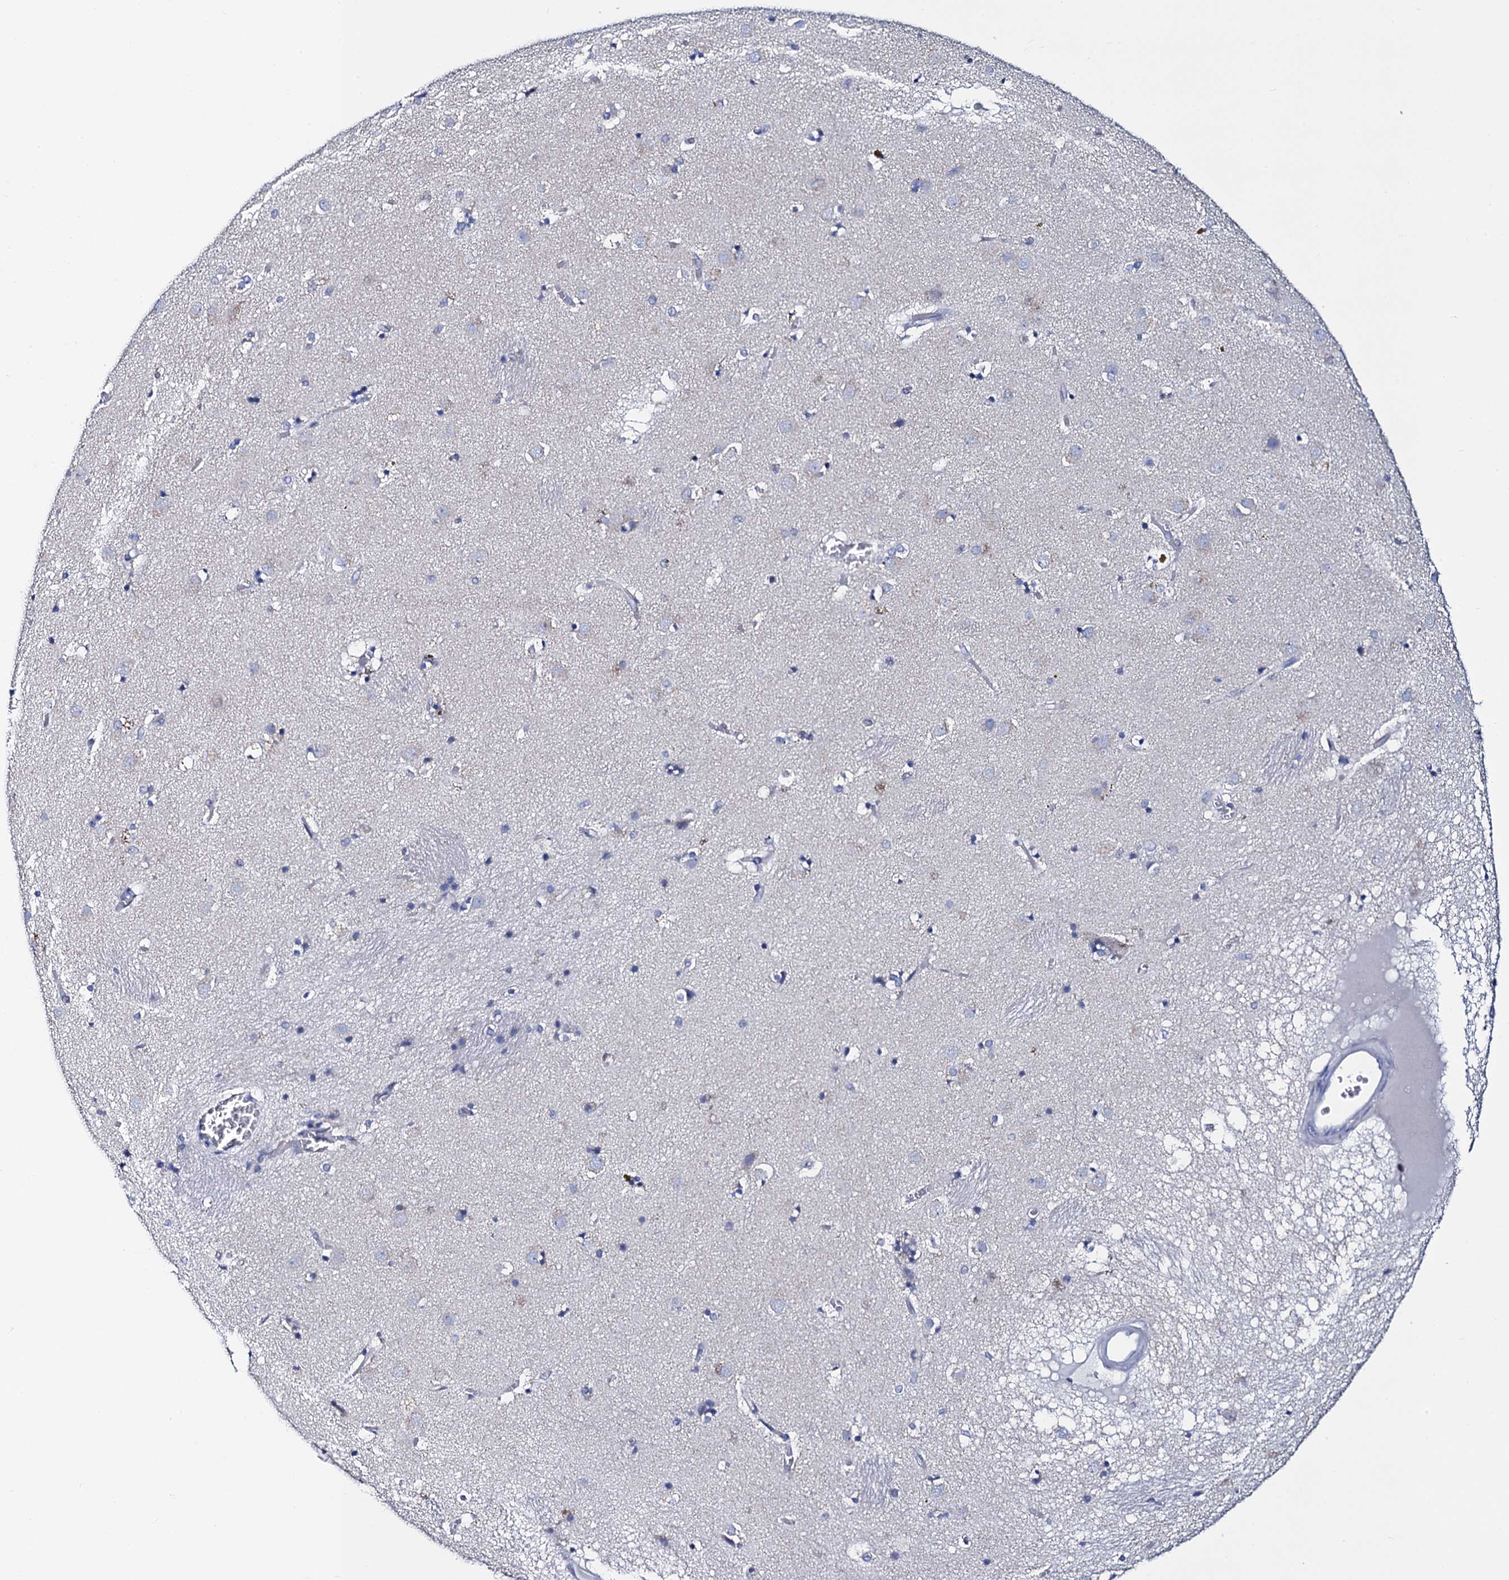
{"staining": {"intensity": "negative", "quantity": "none", "location": "none"}, "tissue": "caudate", "cell_type": "Glial cells", "image_type": "normal", "snomed": [{"axis": "morphology", "description": "Normal tissue, NOS"}, {"axis": "topography", "description": "Lateral ventricle wall"}], "caption": "Protein analysis of unremarkable caudate exhibits no significant expression in glial cells. (DAB (3,3'-diaminobenzidine) immunohistochemistry with hematoxylin counter stain).", "gene": "ACADSB", "patient": {"sex": "male", "age": 70}}